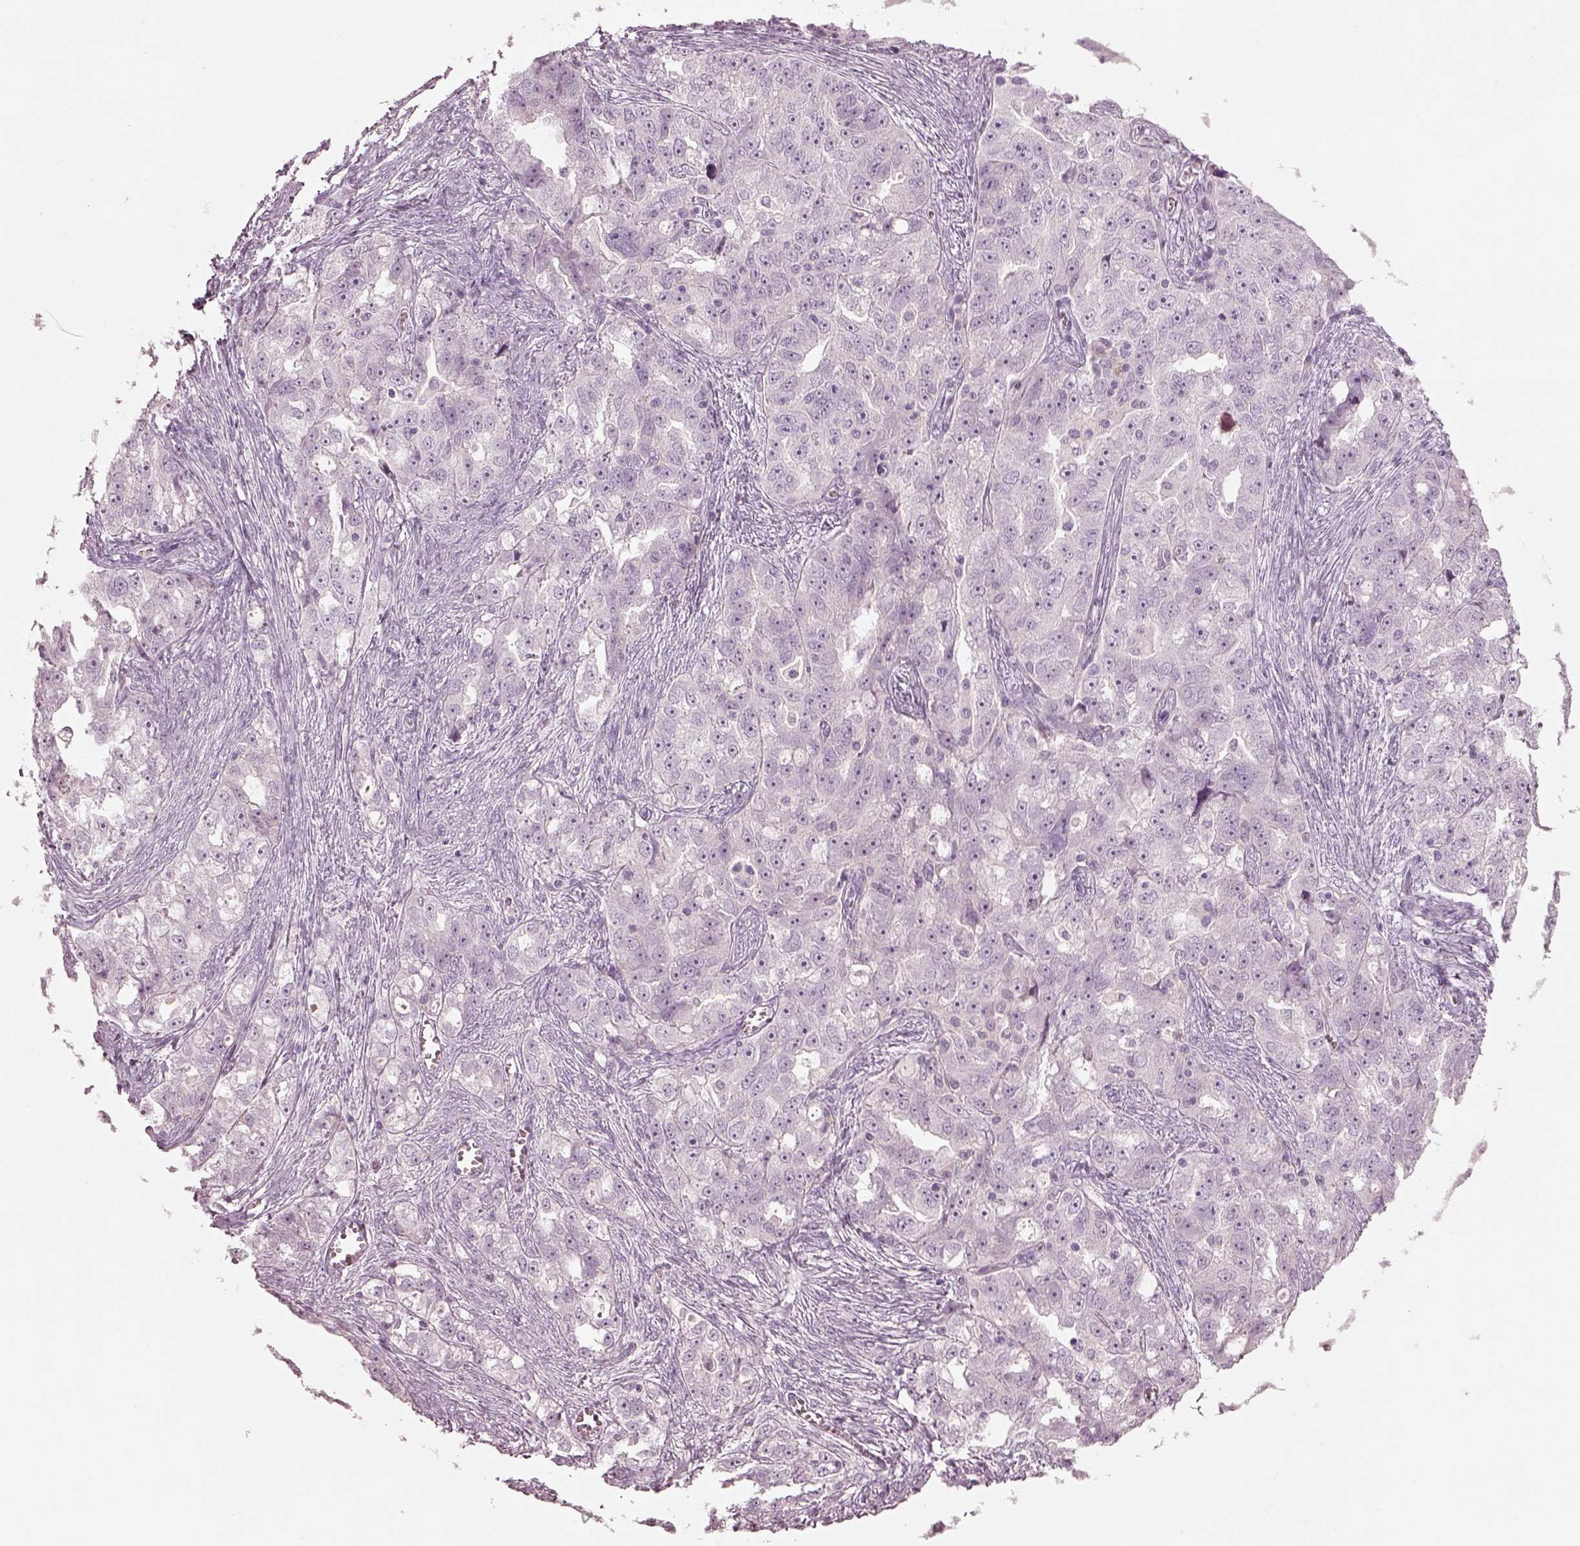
{"staining": {"intensity": "negative", "quantity": "none", "location": "none"}, "tissue": "ovarian cancer", "cell_type": "Tumor cells", "image_type": "cancer", "snomed": [{"axis": "morphology", "description": "Cystadenocarcinoma, serous, NOS"}, {"axis": "topography", "description": "Ovary"}], "caption": "There is no significant expression in tumor cells of serous cystadenocarcinoma (ovarian). The staining is performed using DAB (3,3'-diaminobenzidine) brown chromogen with nuclei counter-stained in using hematoxylin.", "gene": "SPATA6L", "patient": {"sex": "female", "age": 51}}